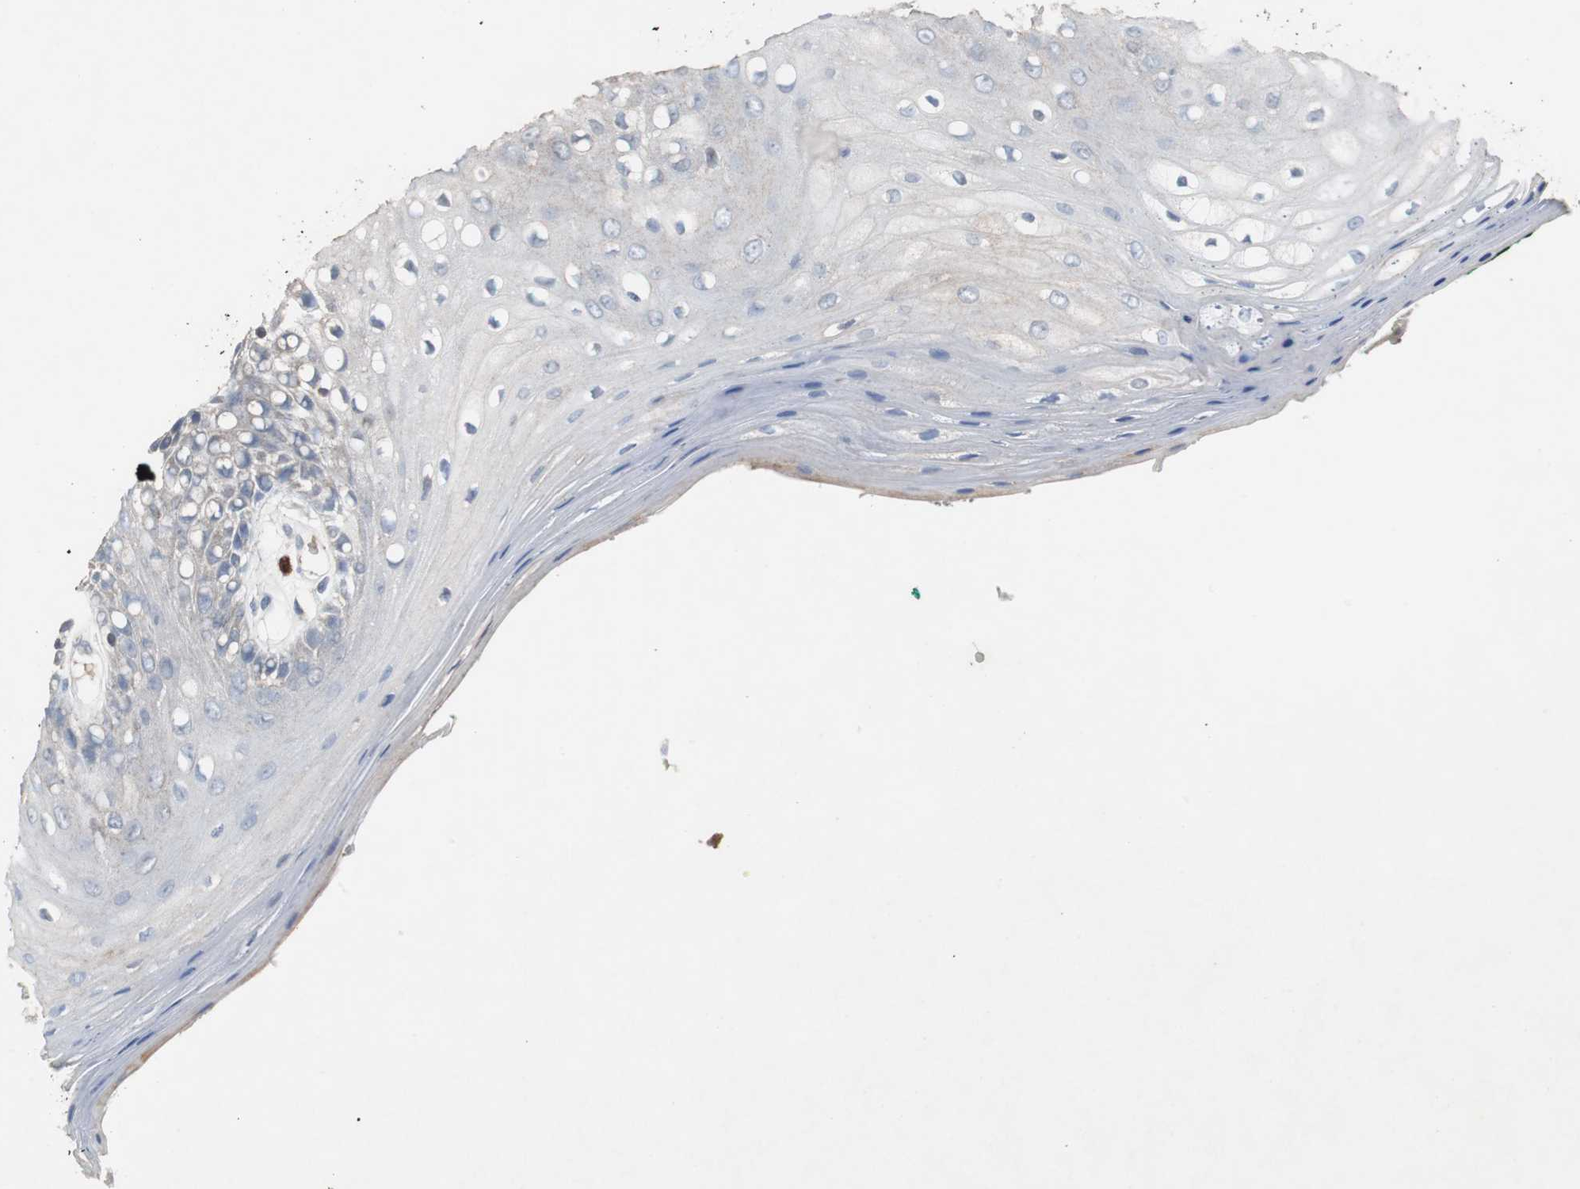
{"staining": {"intensity": "negative", "quantity": "none", "location": "none"}, "tissue": "oral mucosa", "cell_type": "Squamous epithelial cells", "image_type": "normal", "snomed": [{"axis": "morphology", "description": "Normal tissue, NOS"}, {"axis": "morphology", "description": "Squamous cell carcinoma, NOS"}, {"axis": "topography", "description": "Skeletal muscle"}, {"axis": "topography", "description": "Oral tissue"}, {"axis": "topography", "description": "Head-Neck"}], "caption": "High magnification brightfield microscopy of benign oral mucosa stained with DAB (3,3'-diaminobenzidine) (brown) and counterstained with hematoxylin (blue): squamous epithelial cells show no significant positivity.", "gene": "CALB2", "patient": {"sex": "female", "age": 84}}